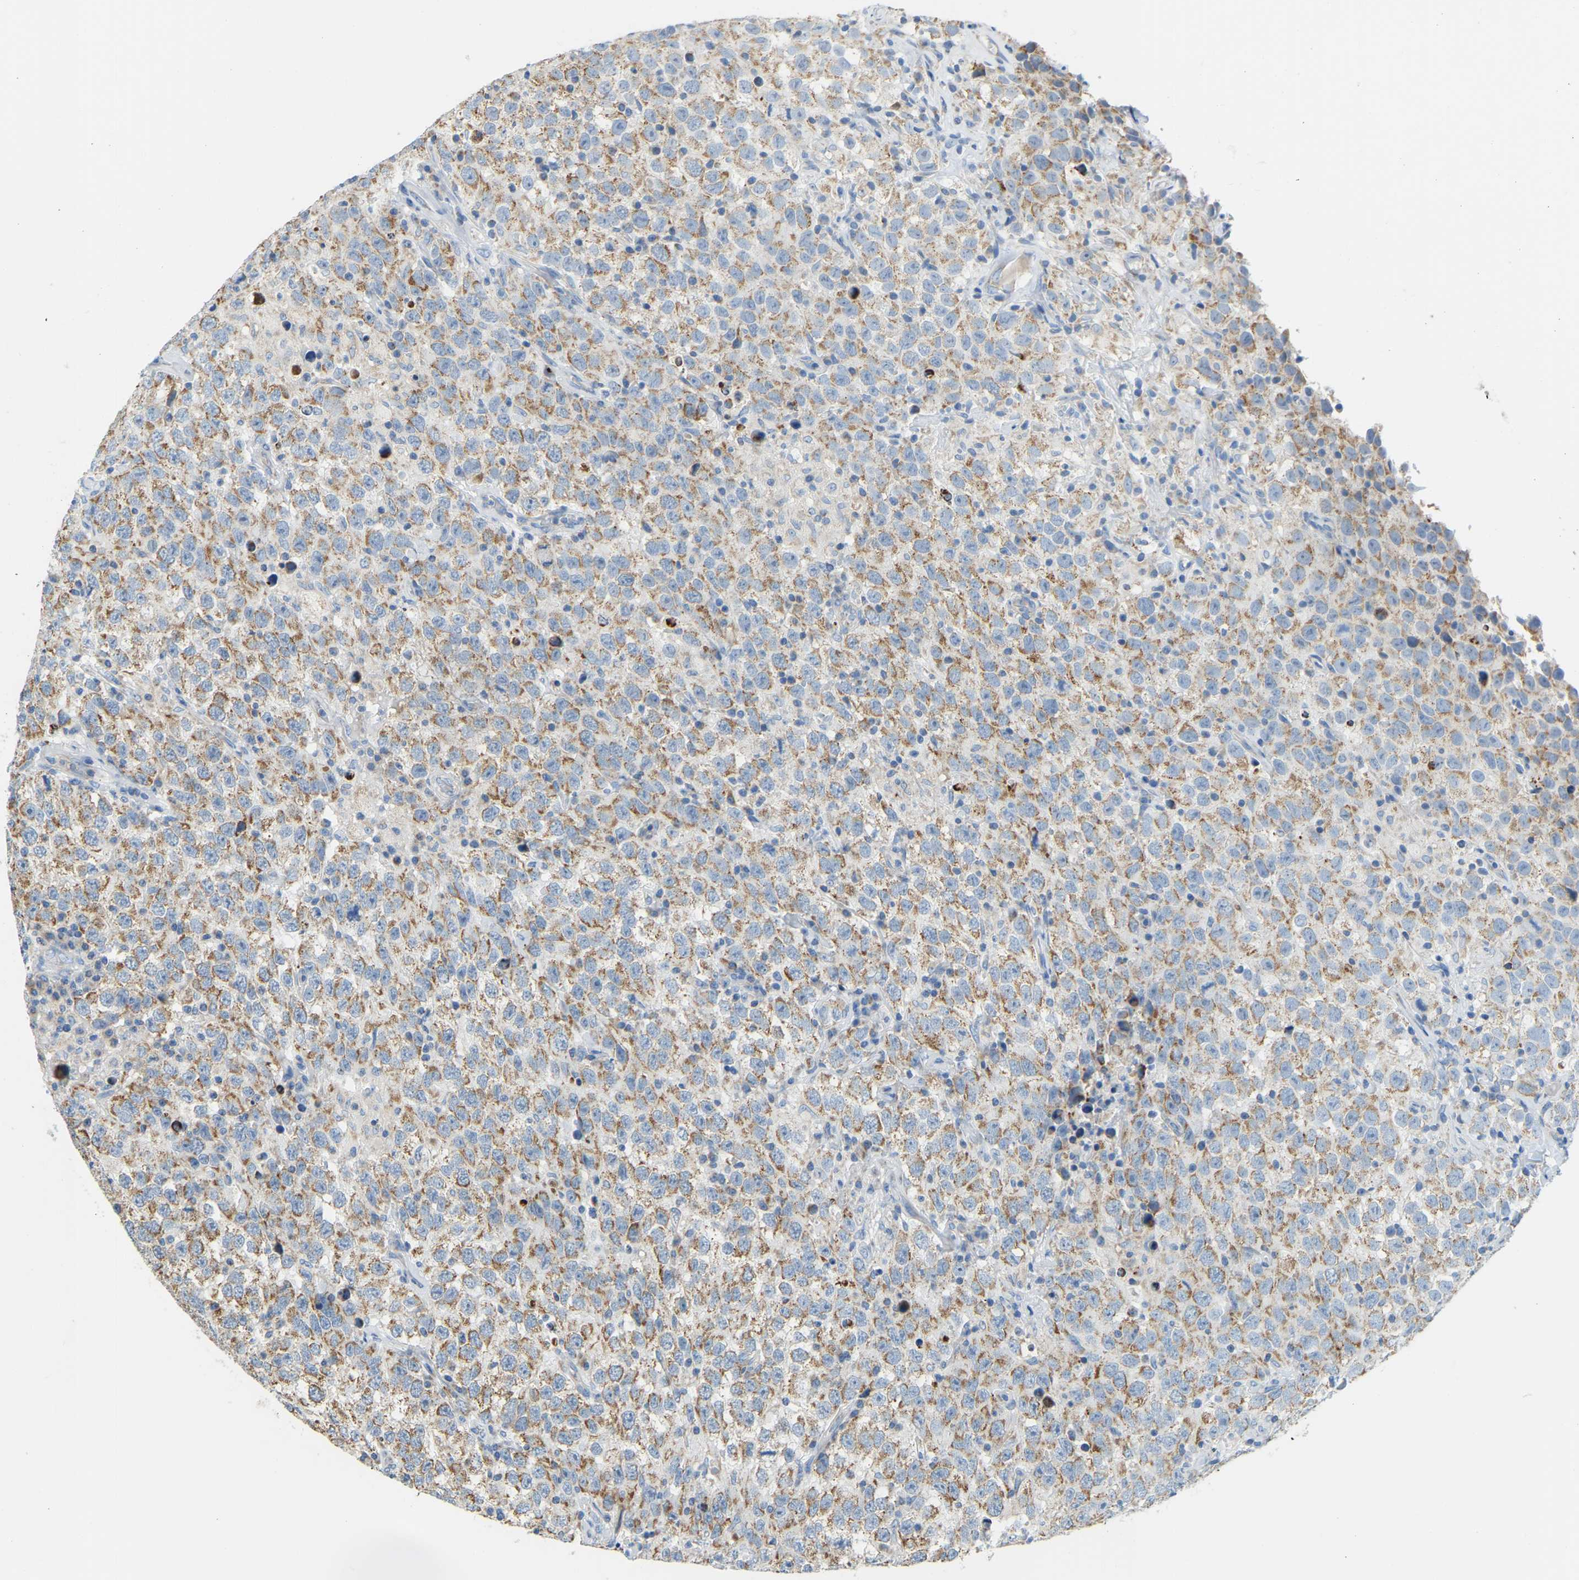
{"staining": {"intensity": "moderate", "quantity": ">75%", "location": "cytoplasmic/membranous"}, "tissue": "testis cancer", "cell_type": "Tumor cells", "image_type": "cancer", "snomed": [{"axis": "morphology", "description": "Seminoma, NOS"}, {"axis": "topography", "description": "Testis"}], "caption": "Immunohistochemistry staining of testis cancer, which displays medium levels of moderate cytoplasmic/membranous expression in about >75% of tumor cells indicating moderate cytoplasmic/membranous protein positivity. The staining was performed using DAB (brown) for protein detection and nuclei were counterstained in hematoxylin (blue).", "gene": "GDA", "patient": {"sex": "male", "age": 41}}